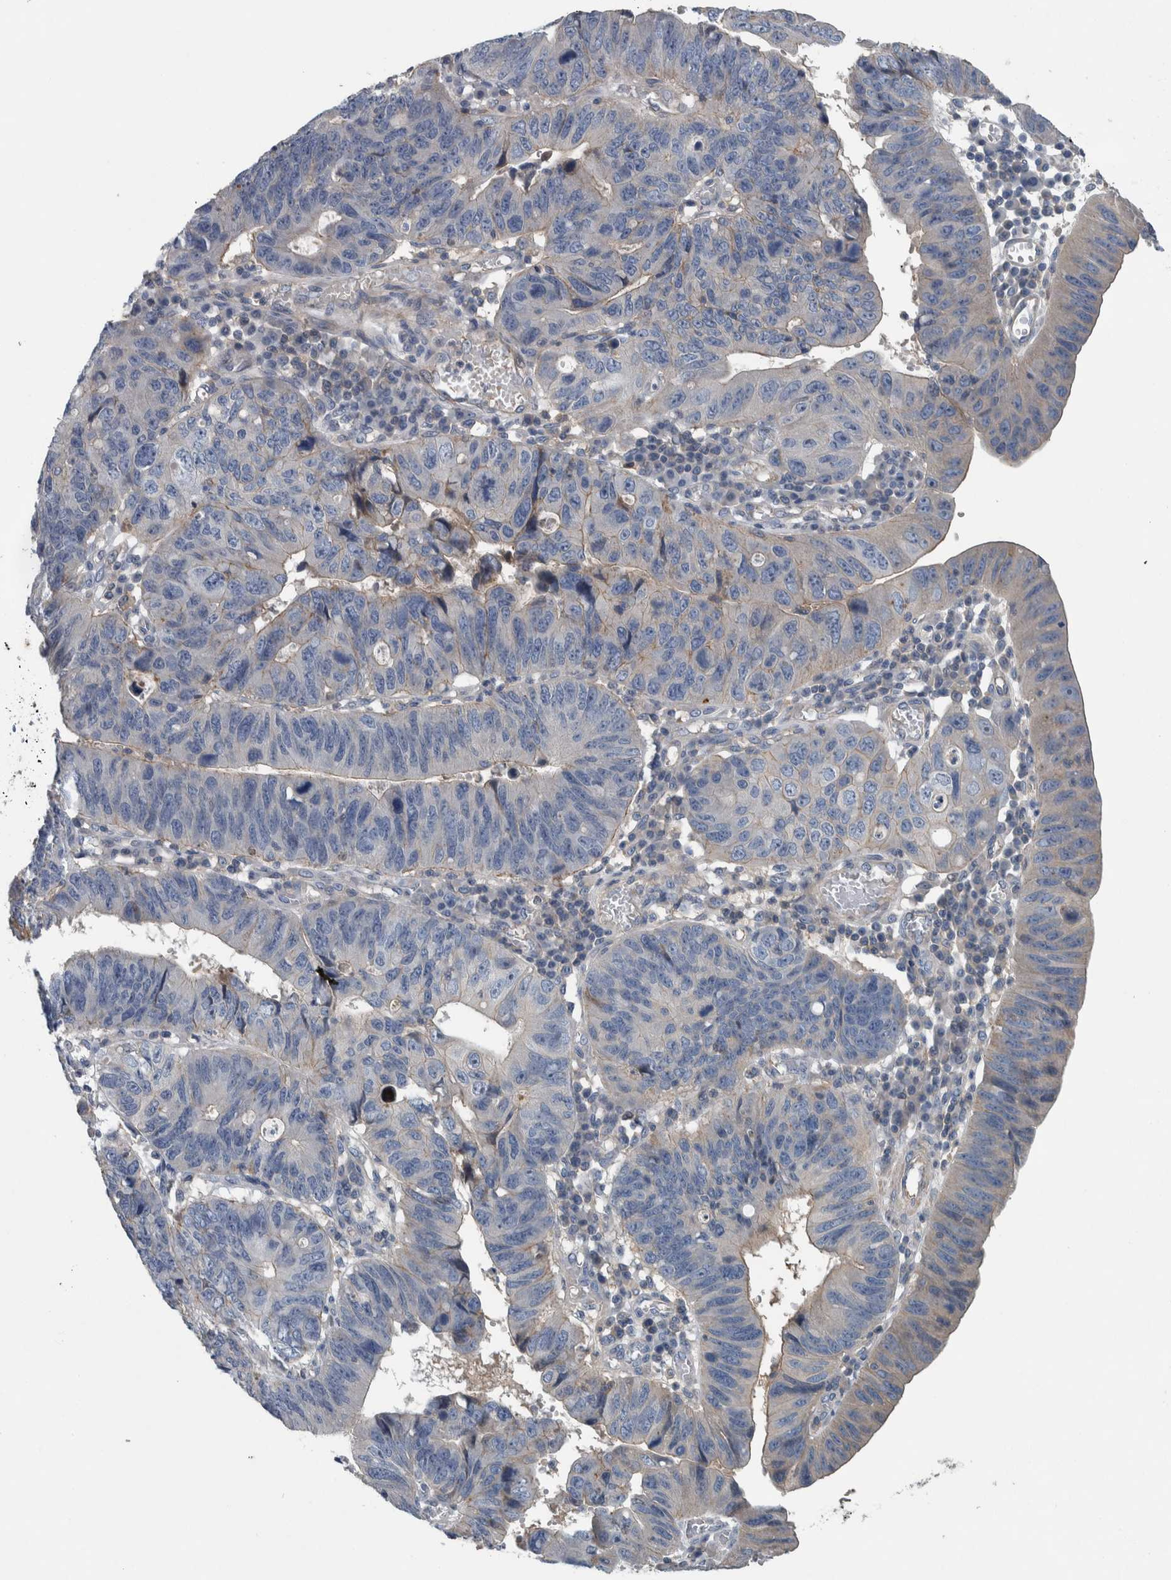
{"staining": {"intensity": "negative", "quantity": "none", "location": "none"}, "tissue": "stomach cancer", "cell_type": "Tumor cells", "image_type": "cancer", "snomed": [{"axis": "morphology", "description": "Adenocarcinoma, NOS"}, {"axis": "topography", "description": "Stomach"}], "caption": "Human stomach cancer (adenocarcinoma) stained for a protein using immunohistochemistry (IHC) shows no staining in tumor cells.", "gene": "SERPINC1", "patient": {"sex": "male", "age": 59}}